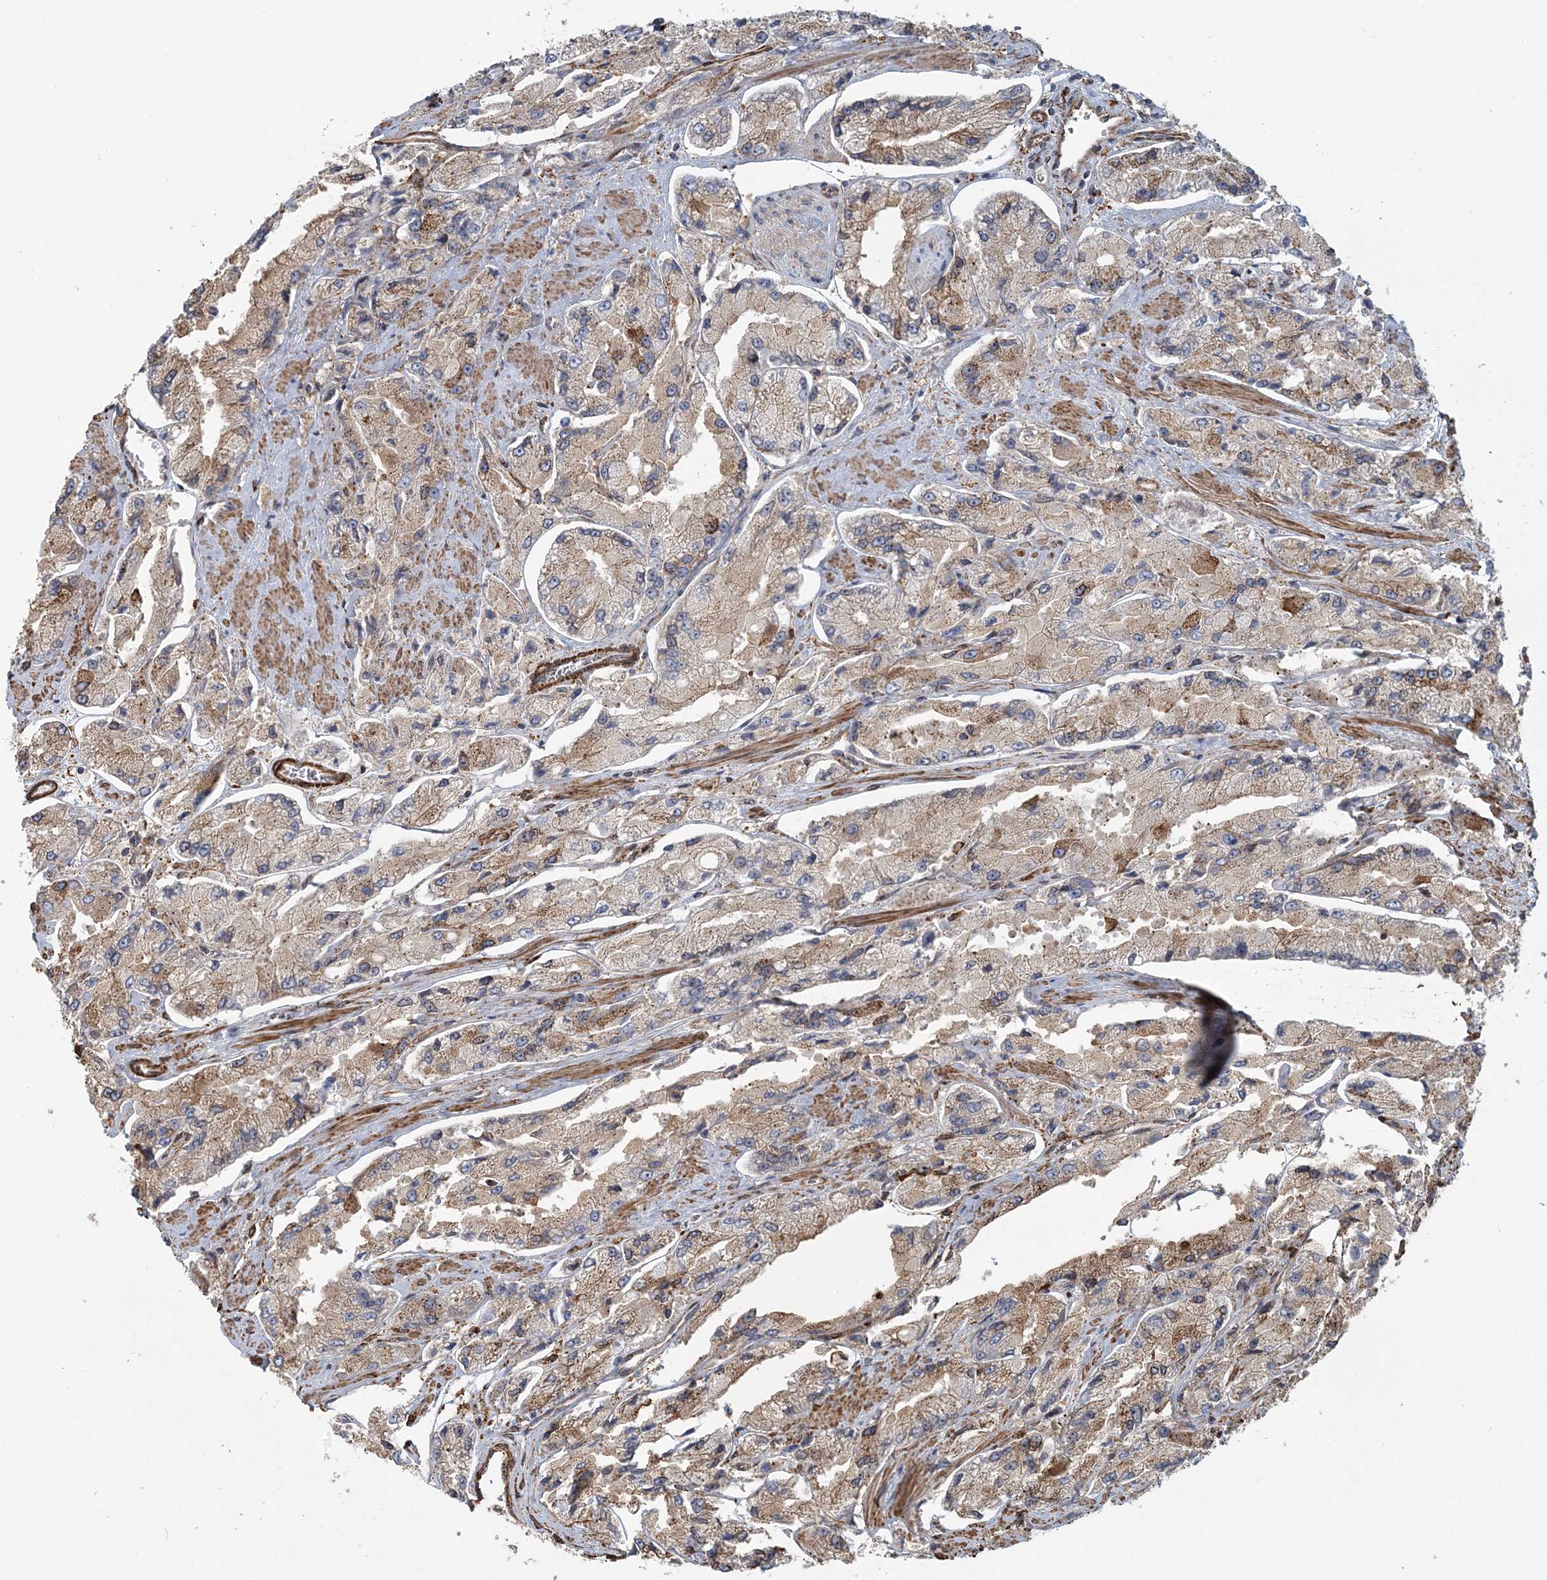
{"staining": {"intensity": "moderate", "quantity": ">75%", "location": "cytoplasmic/membranous"}, "tissue": "prostate cancer", "cell_type": "Tumor cells", "image_type": "cancer", "snomed": [{"axis": "morphology", "description": "Adenocarcinoma, High grade"}, {"axis": "topography", "description": "Prostate"}], "caption": "Immunohistochemistry histopathology image of high-grade adenocarcinoma (prostate) stained for a protein (brown), which exhibits medium levels of moderate cytoplasmic/membranous staining in about >75% of tumor cells.", "gene": "TRAF3IP2", "patient": {"sex": "male", "age": 58}}